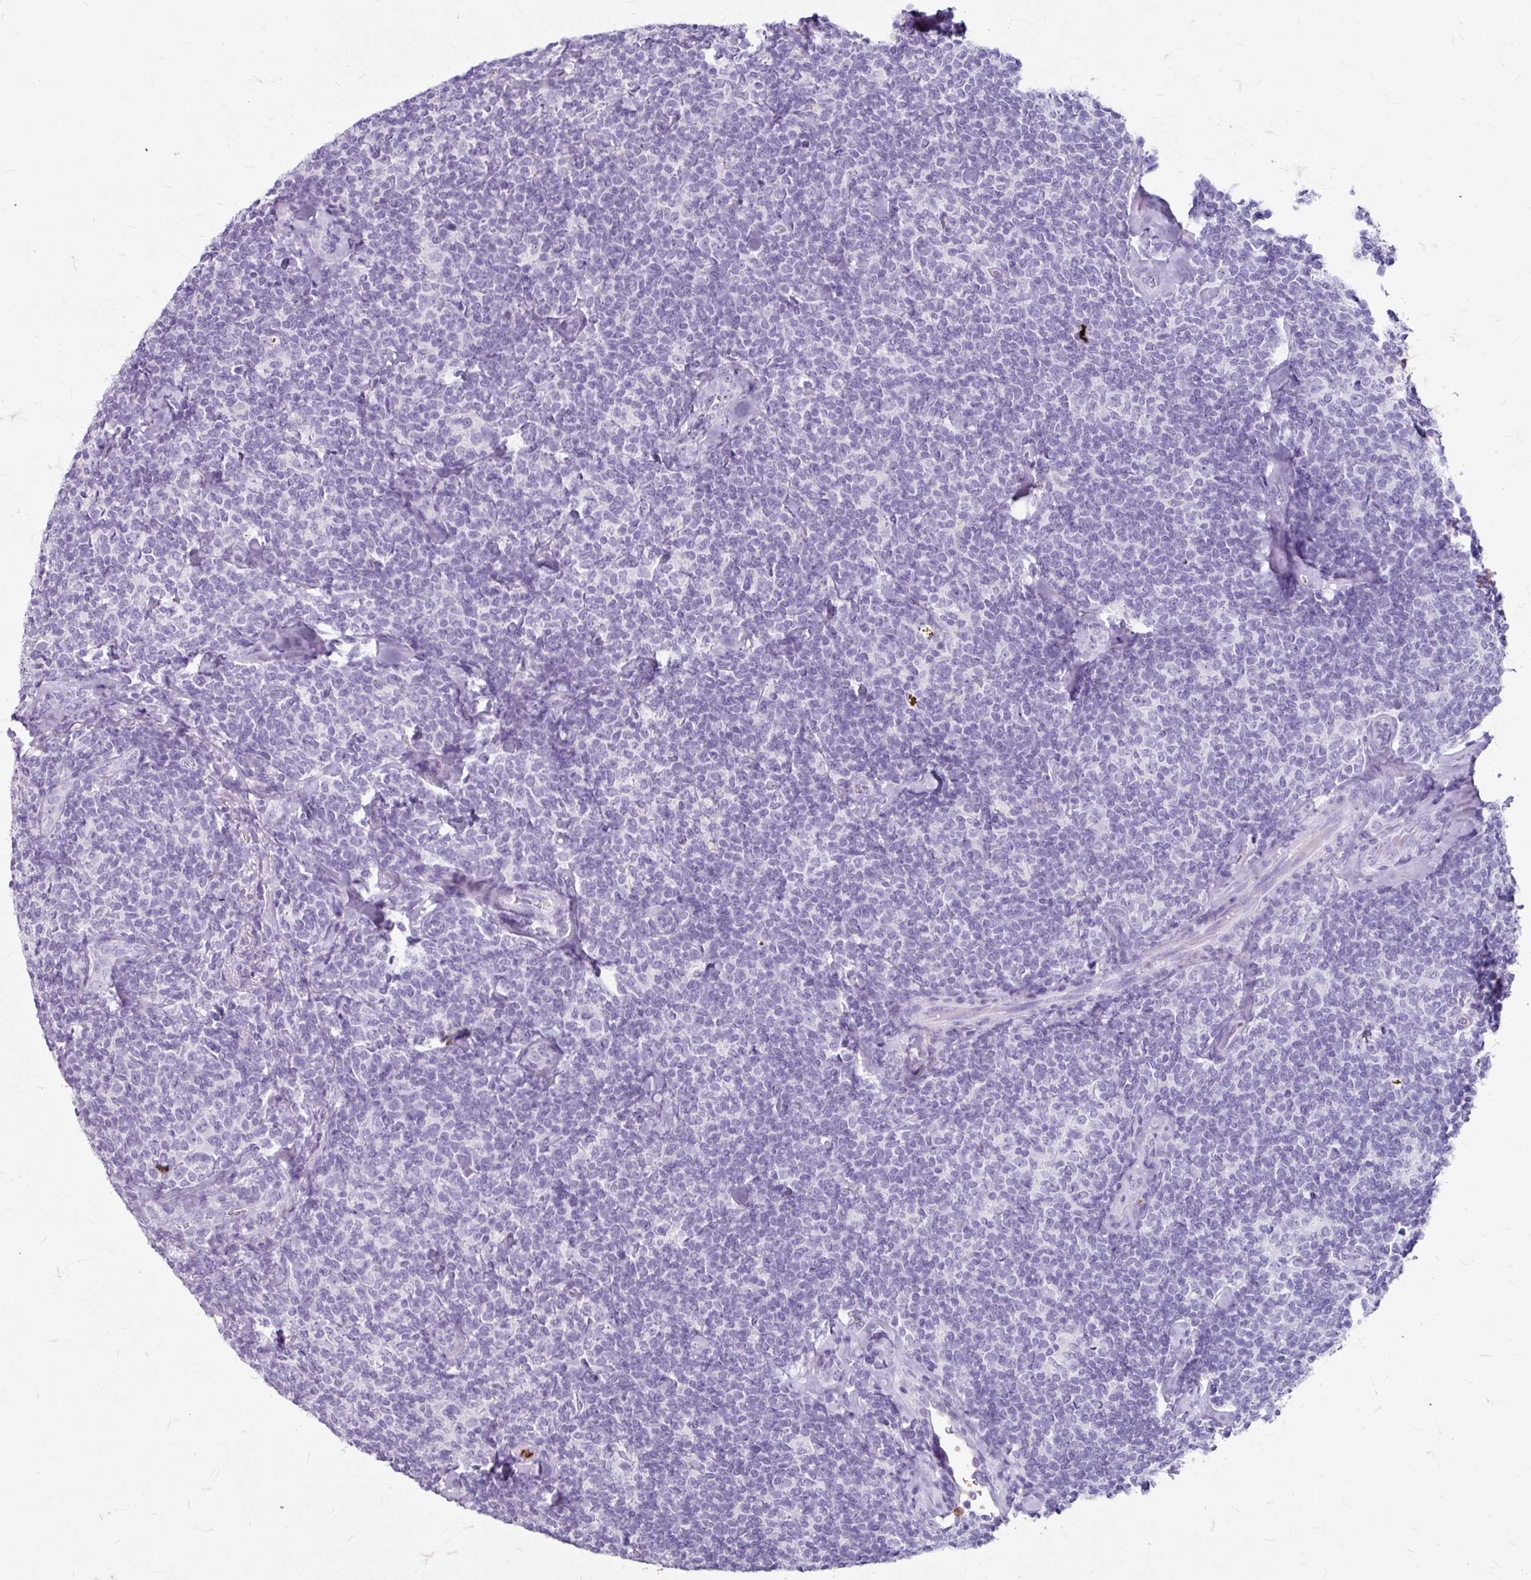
{"staining": {"intensity": "negative", "quantity": "none", "location": "none"}, "tissue": "lymphoma", "cell_type": "Tumor cells", "image_type": "cancer", "snomed": [{"axis": "morphology", "description": "Malignant lymphoma, non-Hodgkin's type, Low grade"}, {"axis": "topography", "description": "Lymph node"}], "caption": "DAB (3,3'-diaminobenzidine) immunohistochemical staining of human lymphoma reveals no significant expression in tumor cells. (Stains: DAB (3,3'-diaminobenzidine) immunohistochemistry (IHC) with hematoxylin counter stain, Microscopy: brightfield microscopy at high magnification).", "gene": "ANKRD1", "patient": {"sex": "female", "age": 56}}